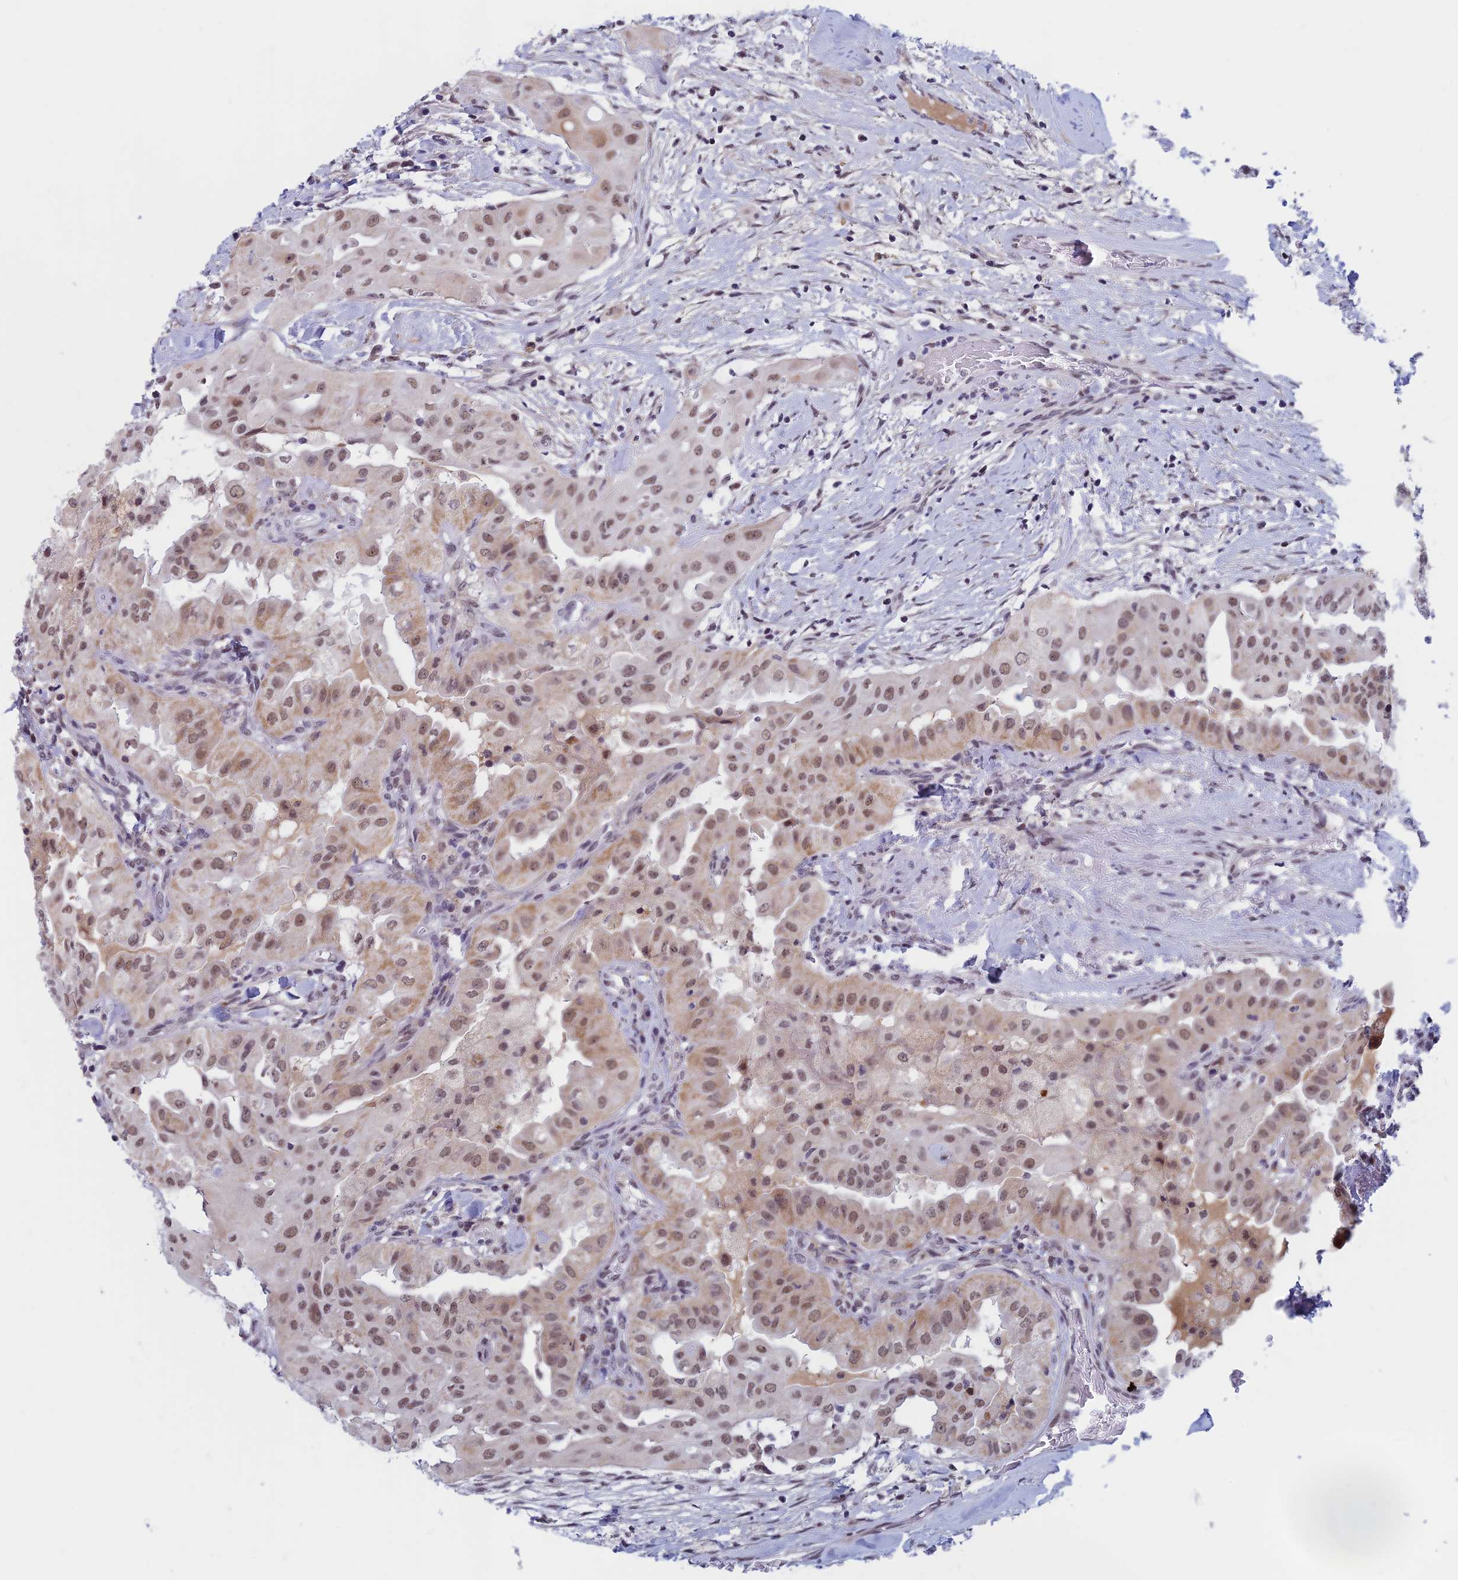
{"staining": {"intensity": "moderate", "quantity": ">75%", "location": "nuclear"}, "tissue": "thyroid cancer", "cell_type": "Tumor cells", "image_type": "cancer", "snomed": [{"axis": "morphology", "description": "Papillary adenocarcinoma, NOS"}, {"axis": "topography", "description": "Thyroid gland"}], "caption": "Protein staining of thyroid cancer tissue exhibits moderate nuclear expression in about >75% of tumor cells. Immunohistochemistry (ihc) stains the protein in brown and the nuclei are stained blue.", "gene": "ASH2L", "patient": {"sex": "female", "age": 59}}